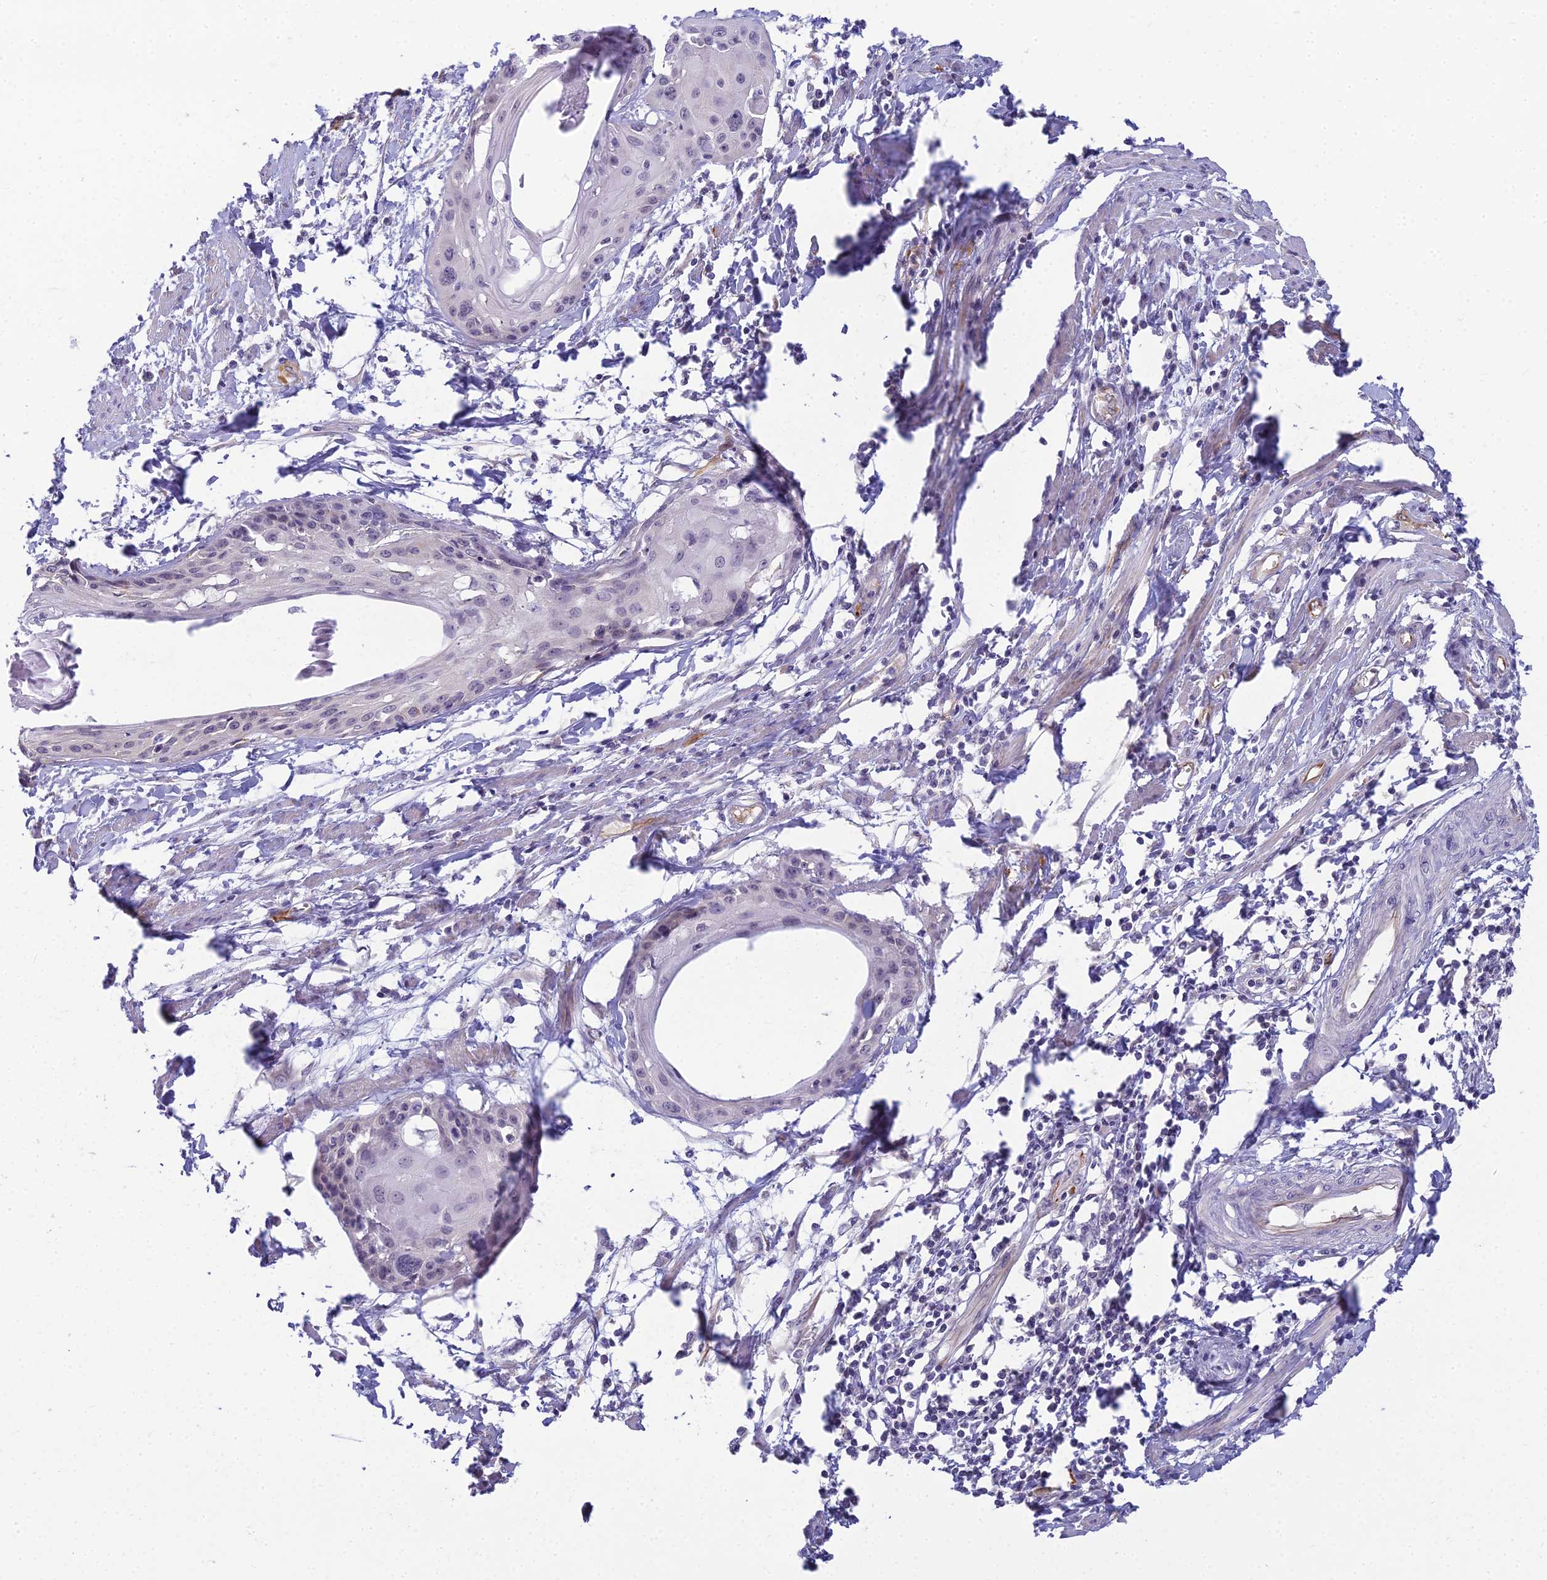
{"staining": {"intensity": "negative", "quantity": "none", "location": "none"}, "tissue": "cervical cancer", "cell_type": "Tumor cells", "image_type": "cancer", "snomed": [{"axis": "morphology", "description": "Squamous cell carcinoma, NOS"}, {"axis": "topography", "description": "Cervix"}], "caption": "IHC of human cervical squamous cell carcinoma shows no expression in tumor cells.", "gene": "RGL3", "patient": {"sex": "female", "age": 57}}